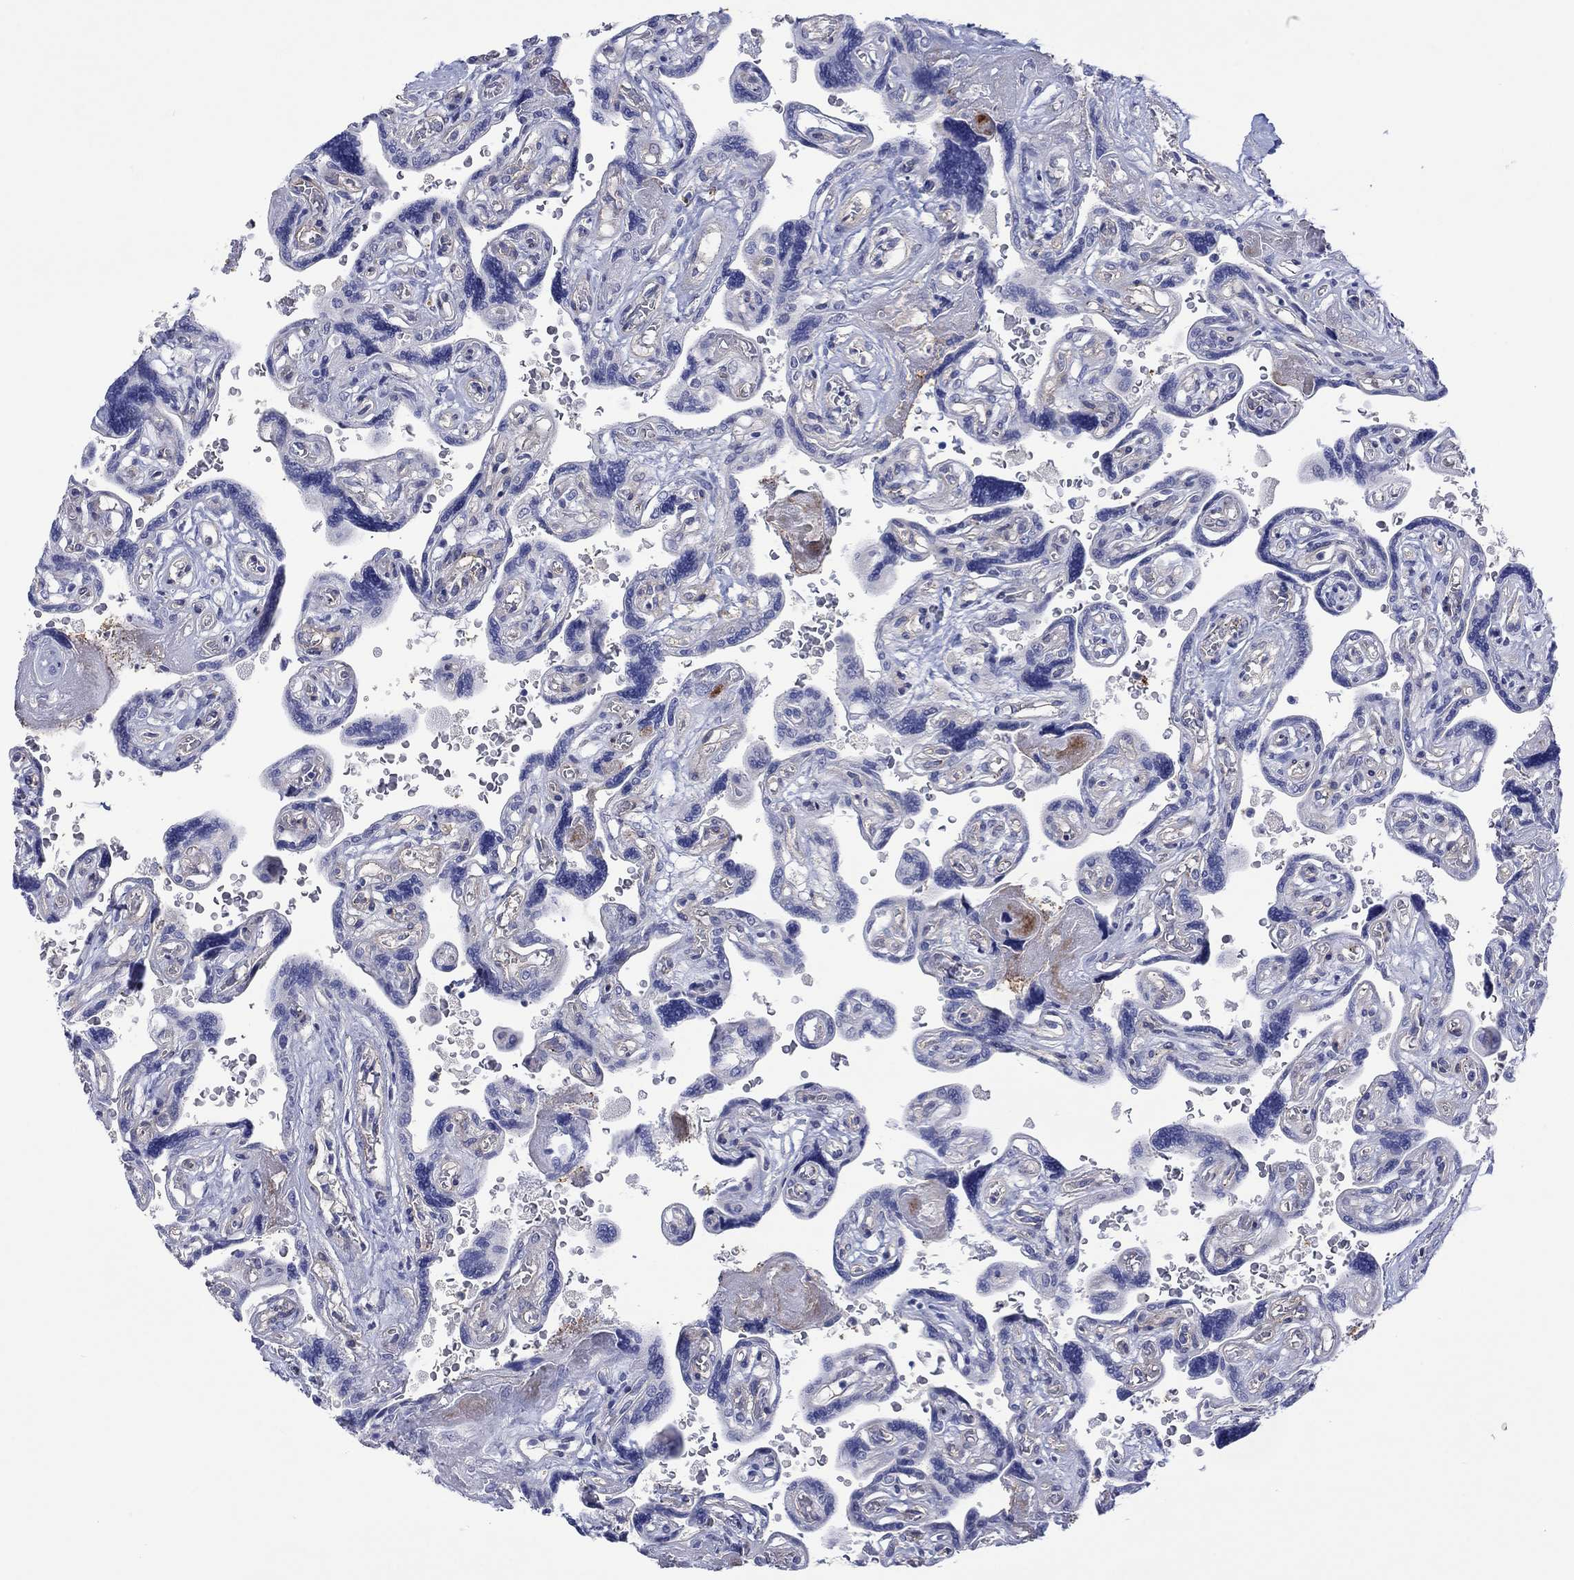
{"staining": {"intensity": "weak", "quantity": ">75%", "location": "cytoplasmic/membranous"}, "tissue": "placenta", "cell_type": "Decidual cells", "image_type": "normal", "snomed": [{"axis": "morphology", "description": "Normal tissue, NOS"}, {"axis": "topography", "description": "Placenta"}], "caption": "Immunohistochemistry staining of normal placenta, which demonstrates low levels of weak cytoplasmic/membranous staining in approximately >75% of decidual cells indicating weak cytoplasmic/membranous protein staining. The staining was performed using DAB (brown) for protein detection and nuclei were counterstained in hematoxylin (blue).", "gene": "TPRN", "patient": {"sex": "female", "age": 32}}